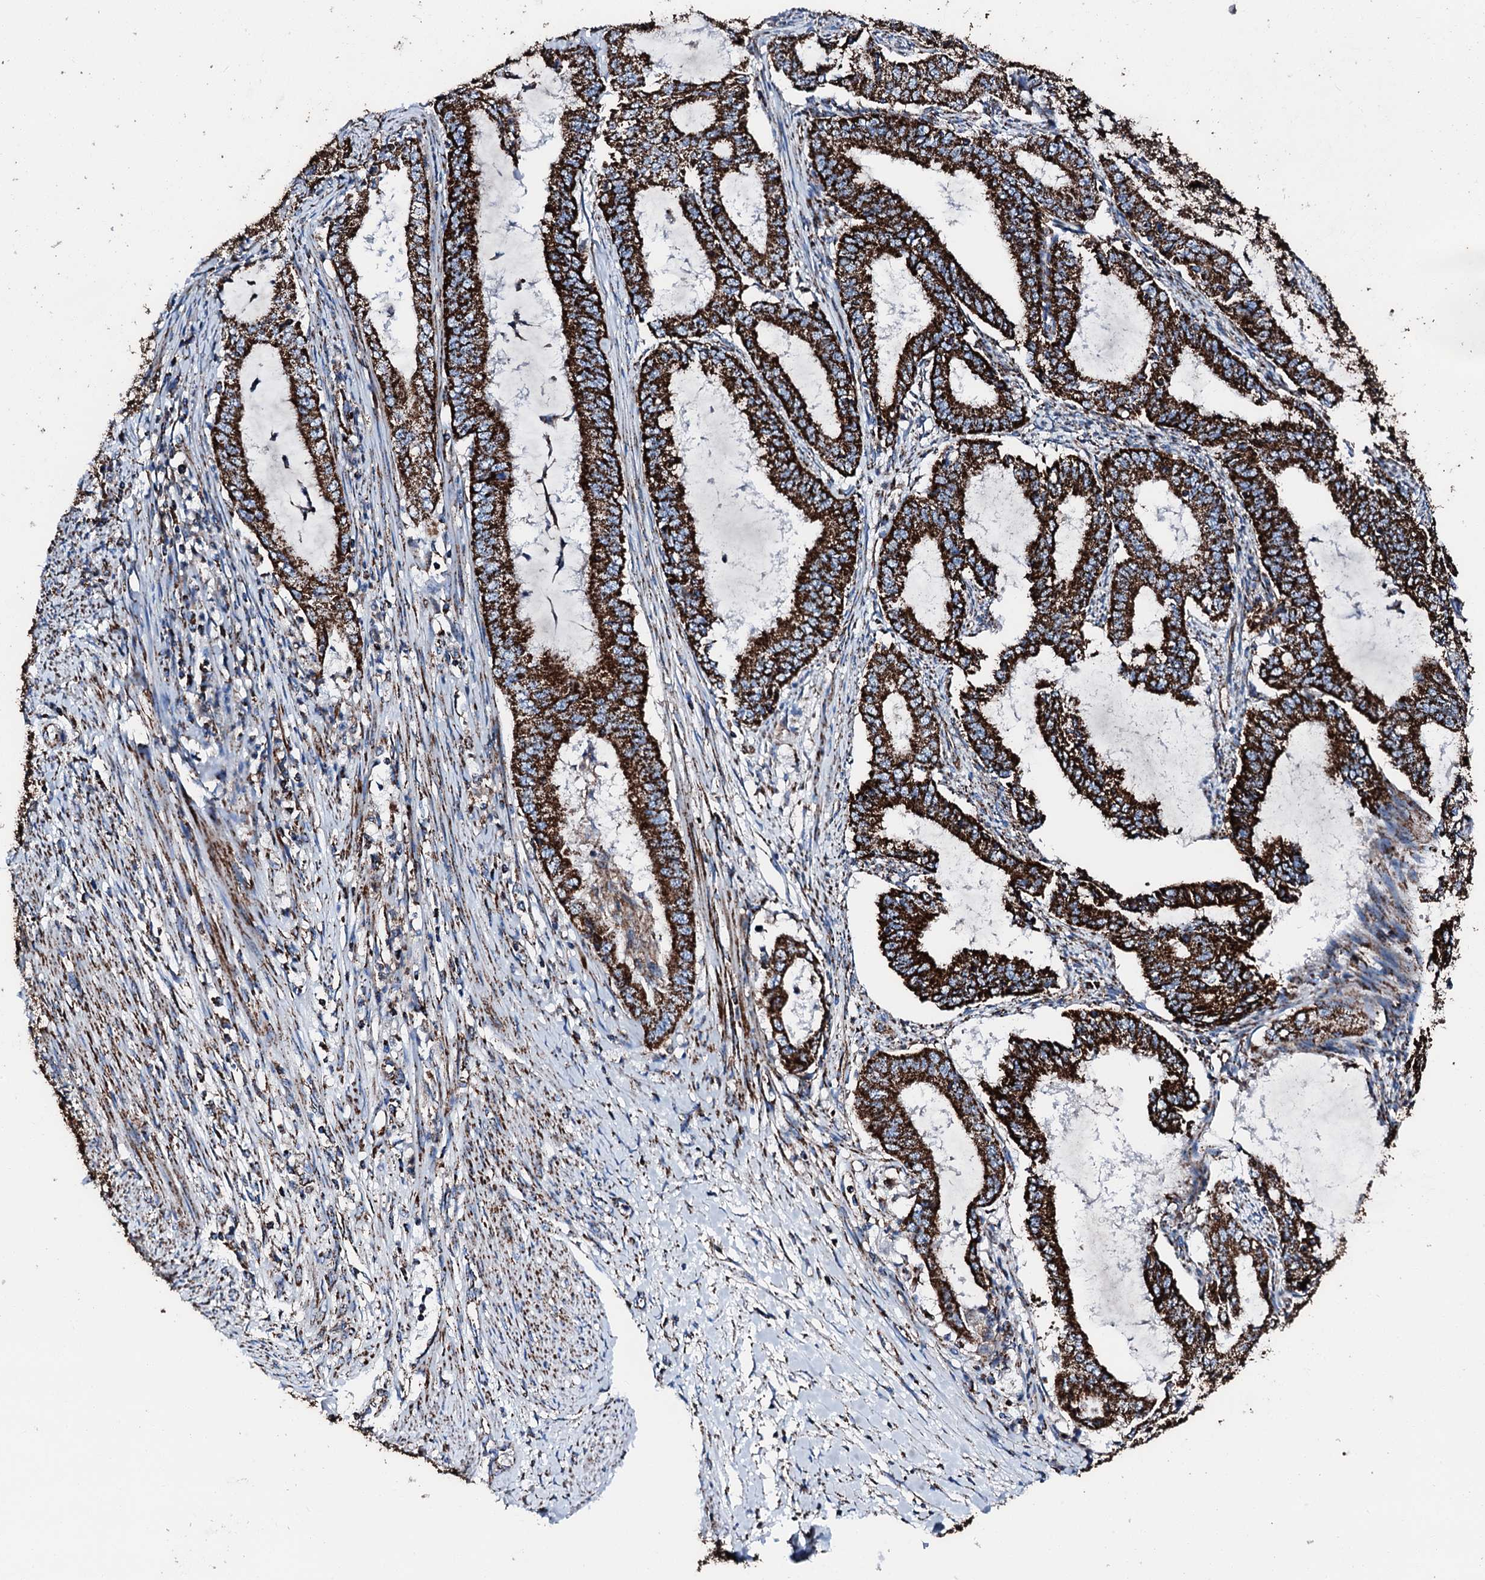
{"staining": {"intensity": "strong", "quantity": ">75%", "location": "cytoplasmic/membranous"}, "tissue": "endometrial cancer", "cell_type": "Tumor cells", "image_type": "cancer", "snomed": [{"axis": "morphology", "description": "Adenocarcinoma, NOS"}, {"axis": "topography", "description": "Endometrium"}], "caption": "Endometrial cancer was stained to show a protein in brown. There is high levels of strong cytoplasmic/membranous positivity in approximately >75% of tumor cells.", "gene": "HADH", "patient": {"sex": "female", "age": 51}}